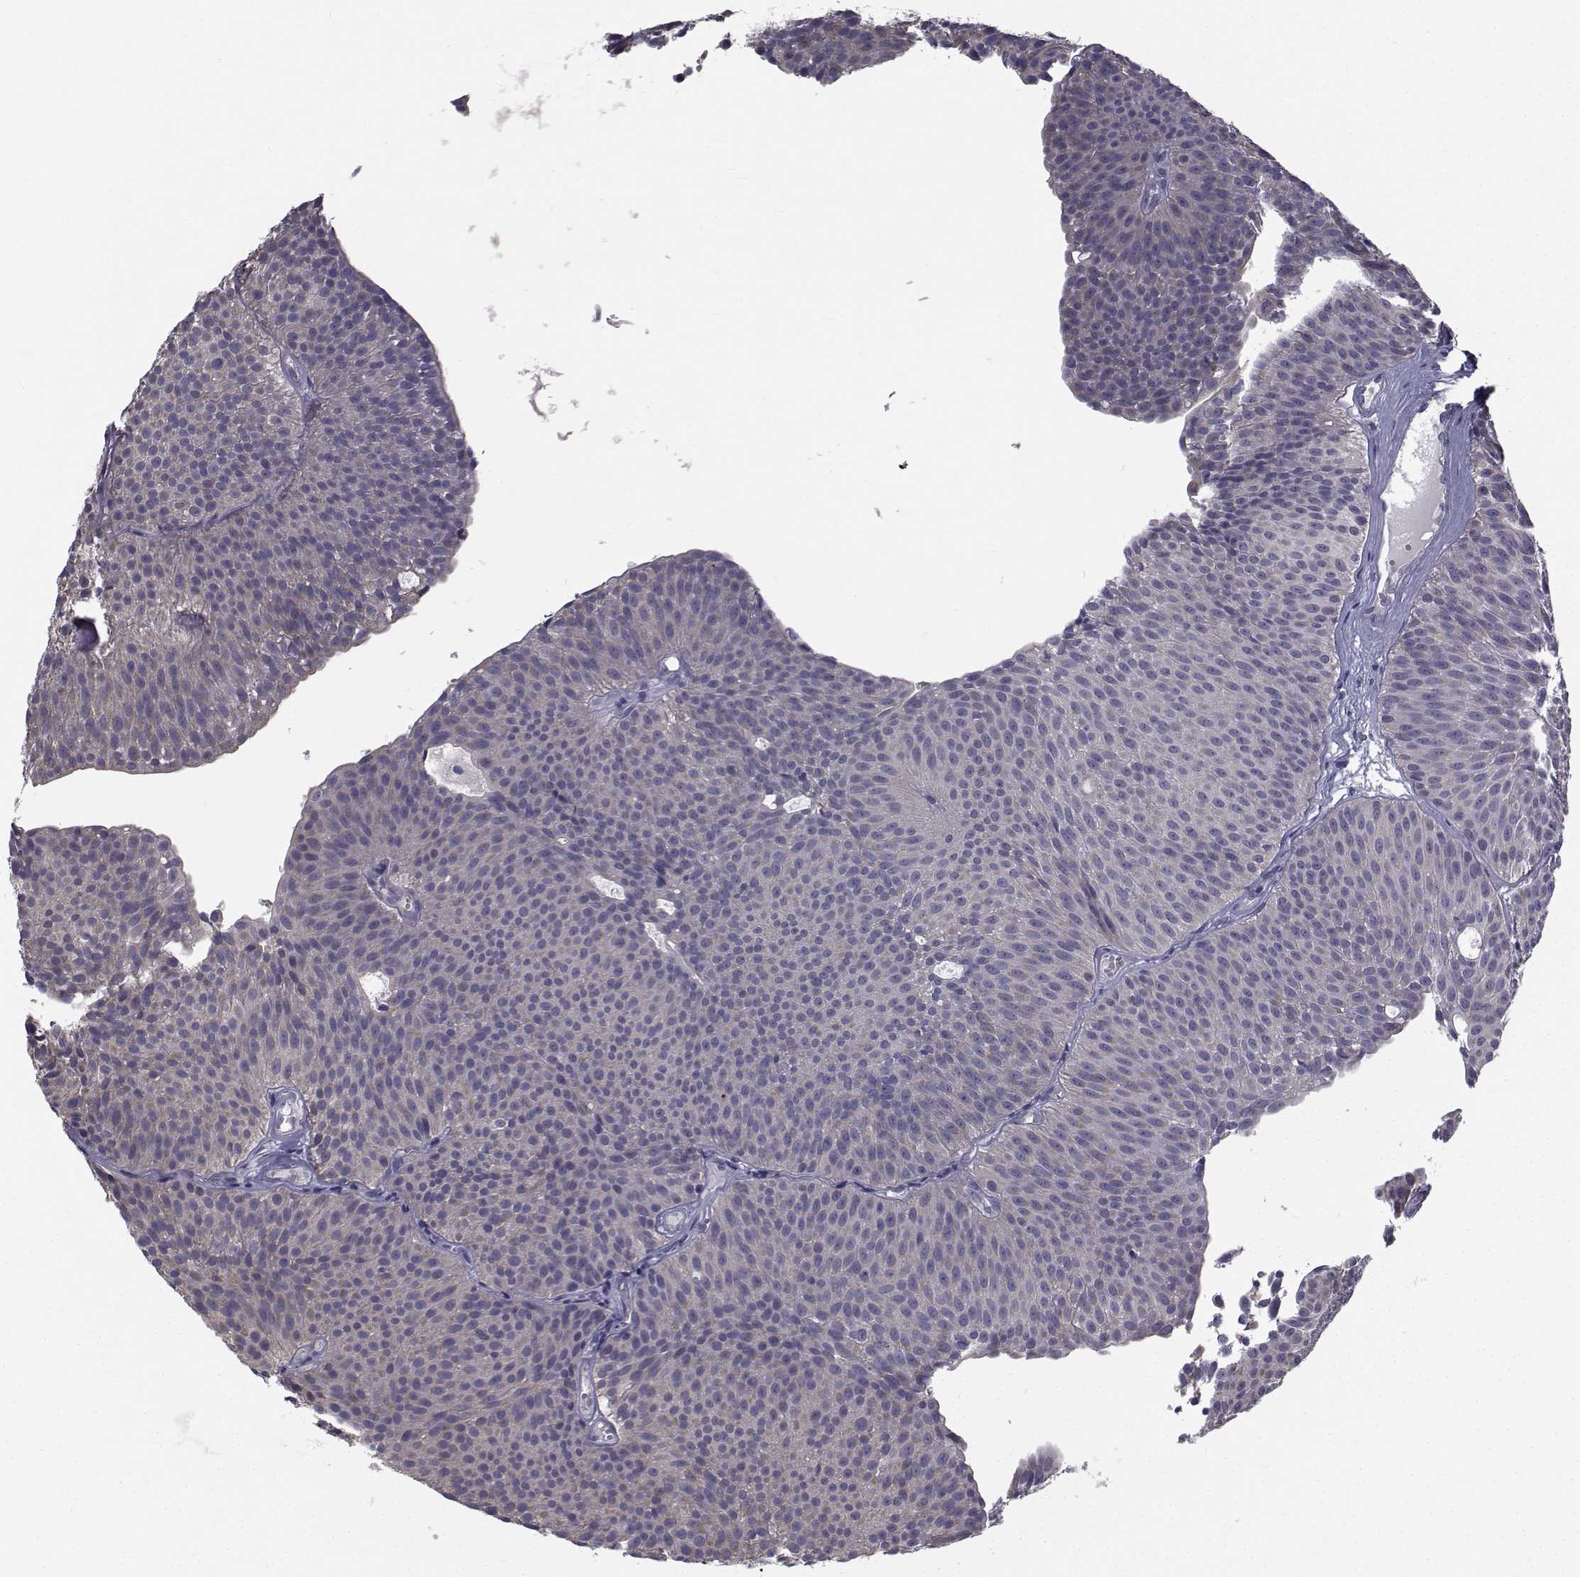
{"staining": {"intensity": "negative", "quantity": "none", "location": "none"}, "tissue": "urothelial cancer", "cell_type": "Tumor cells", "image_type": "cancer", "snomed": [{"axis": "morphology", "description": "Urothelial carcinoma, Low grade"}, {"axis": "topography", "description": "Urinary bladder"}], "caption": "Protein analysis of urothelial cancer reveals no significant staining in tumor cells.", "gene": "ANGPT1", "patient": {"sex": "male", "age": 63}}